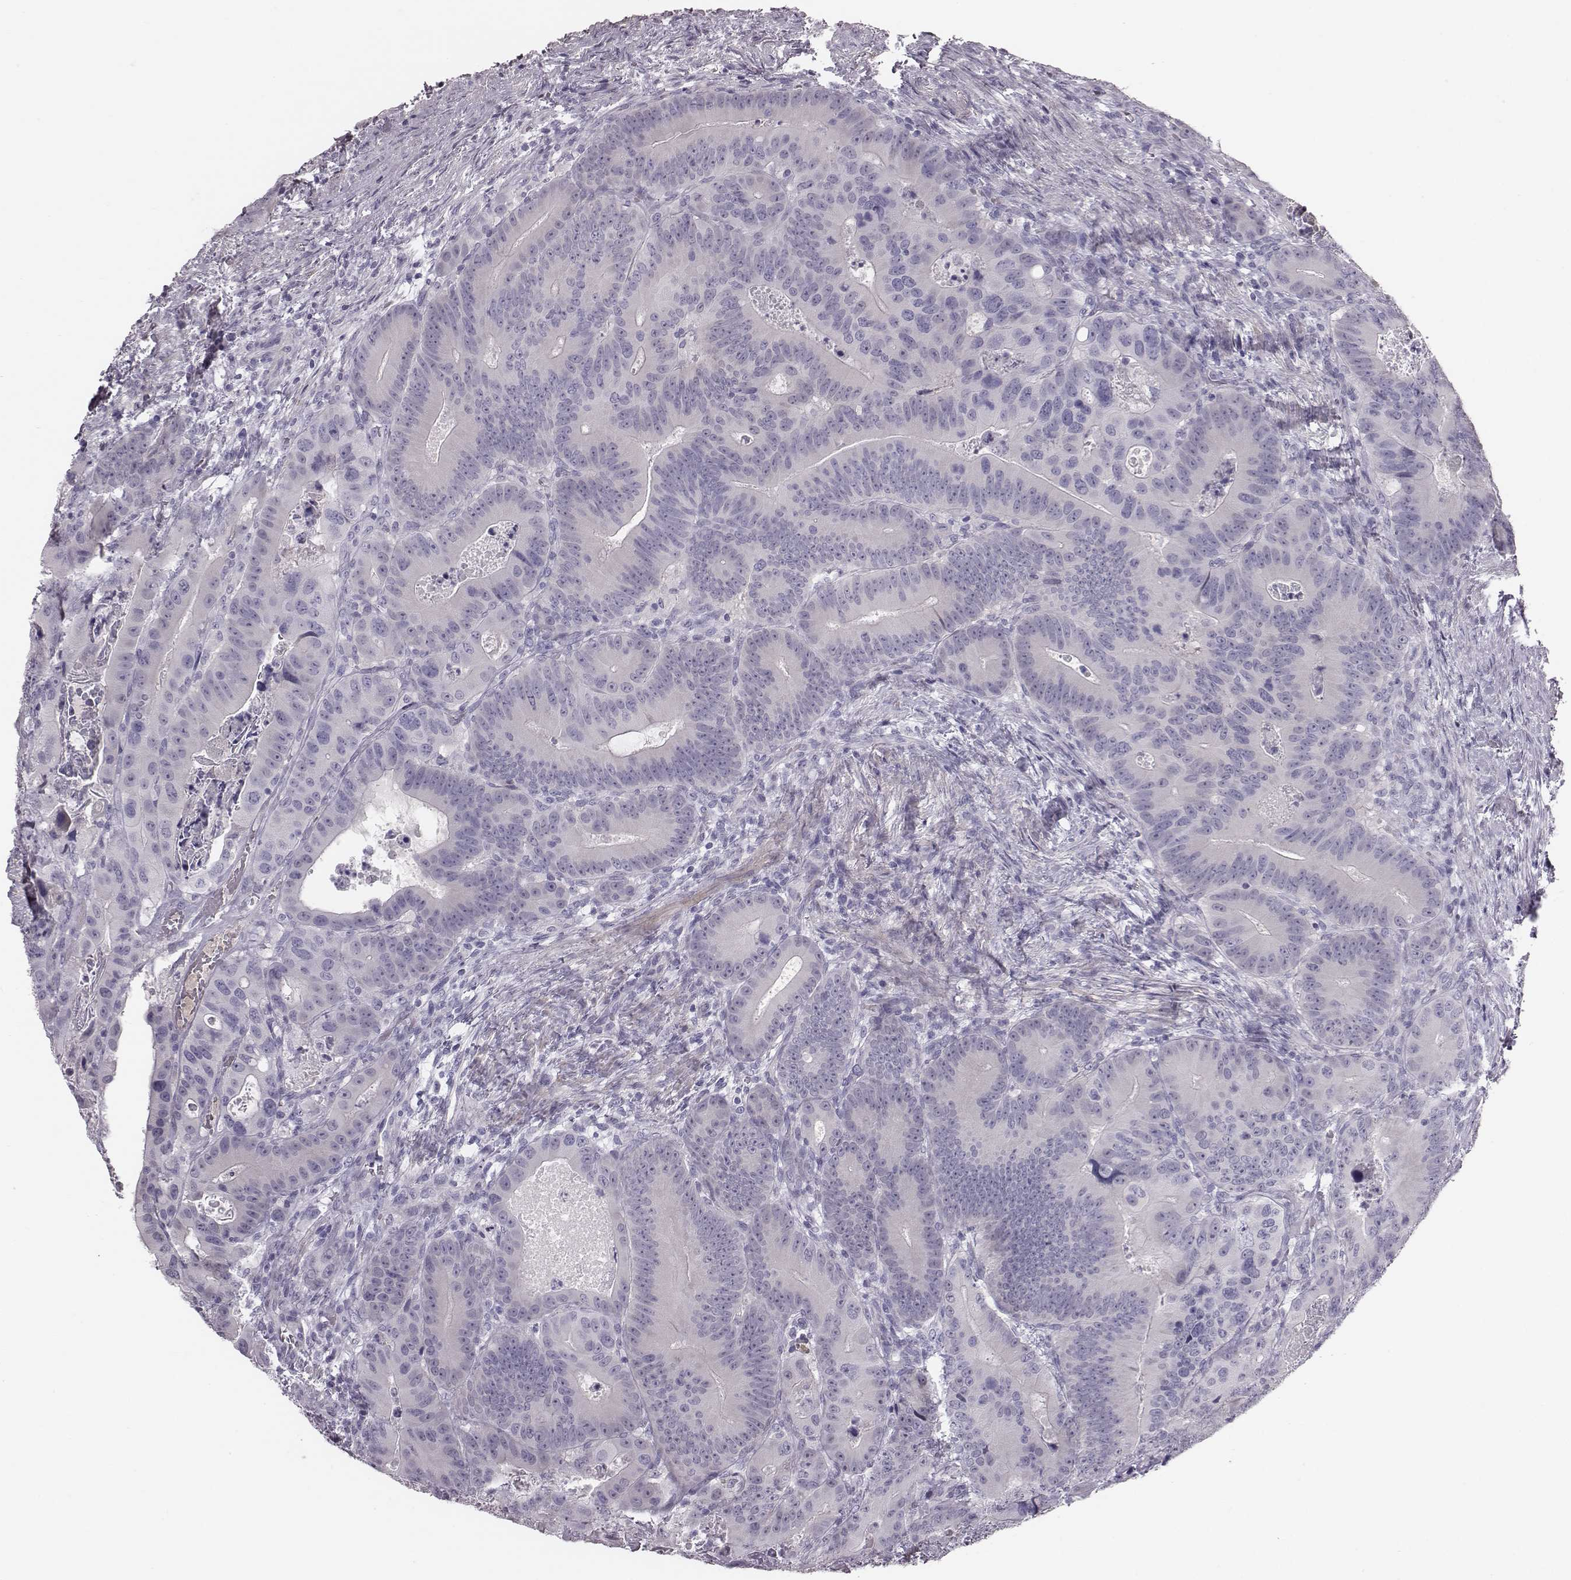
{"staining": {"intensity": "negative", "quantity": "none", "location": "none"}, "tissue": "colorectal cancer", "cell_type": "Tumor cells", "image_type": "cancer", "snomed": [{"axis": "morphology", "description": "Adenocarcinoma, NOS"}, {"axis": "topography", "description": "Rectum"}], "caption": "DAB (3,3'-diaminobenzidine) immunohistochemical staining of colorectal cancer displays no significant positivity in tumor cells.", "gene": "CRISP1", "patient": {"sex": "male", "age": 64}}